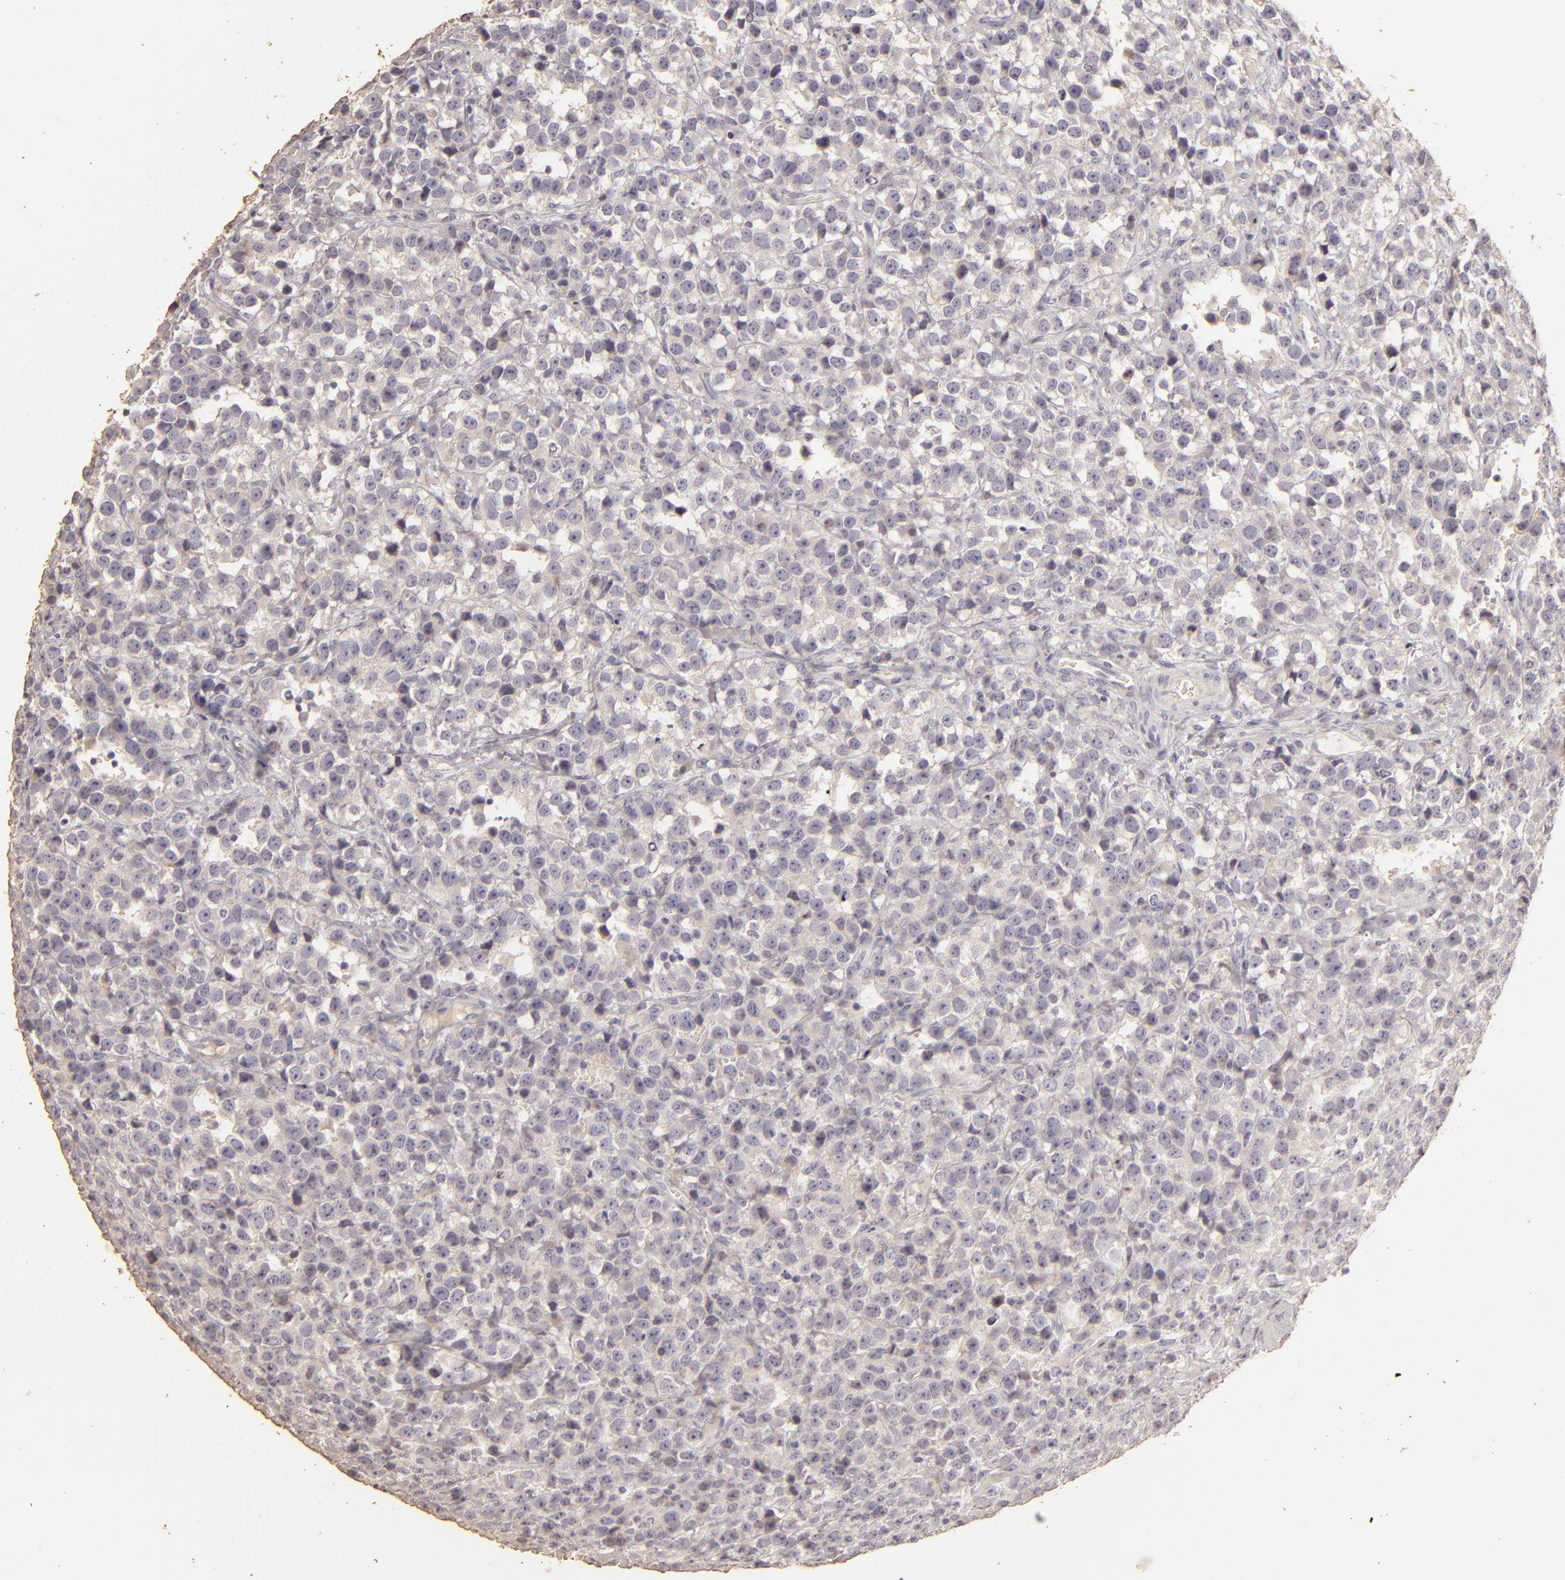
{"staining": {"intensity": "negative", "quantity": "none", "location": "none"}, "tissue": "testis cancer", "cell_type": "Tumor cells", "image_type": "cancer", "snomed": [{"axis": "morphology", "description": "Seminoma, NOS"}, {"axis": "topography", "description": "Testis"}], "caption": "The photomicrograph exhibits no staining of tumor cells in testis seminoma.", "gene": "BCL2L13", "patient": {"sex": "male", "age": 25}}